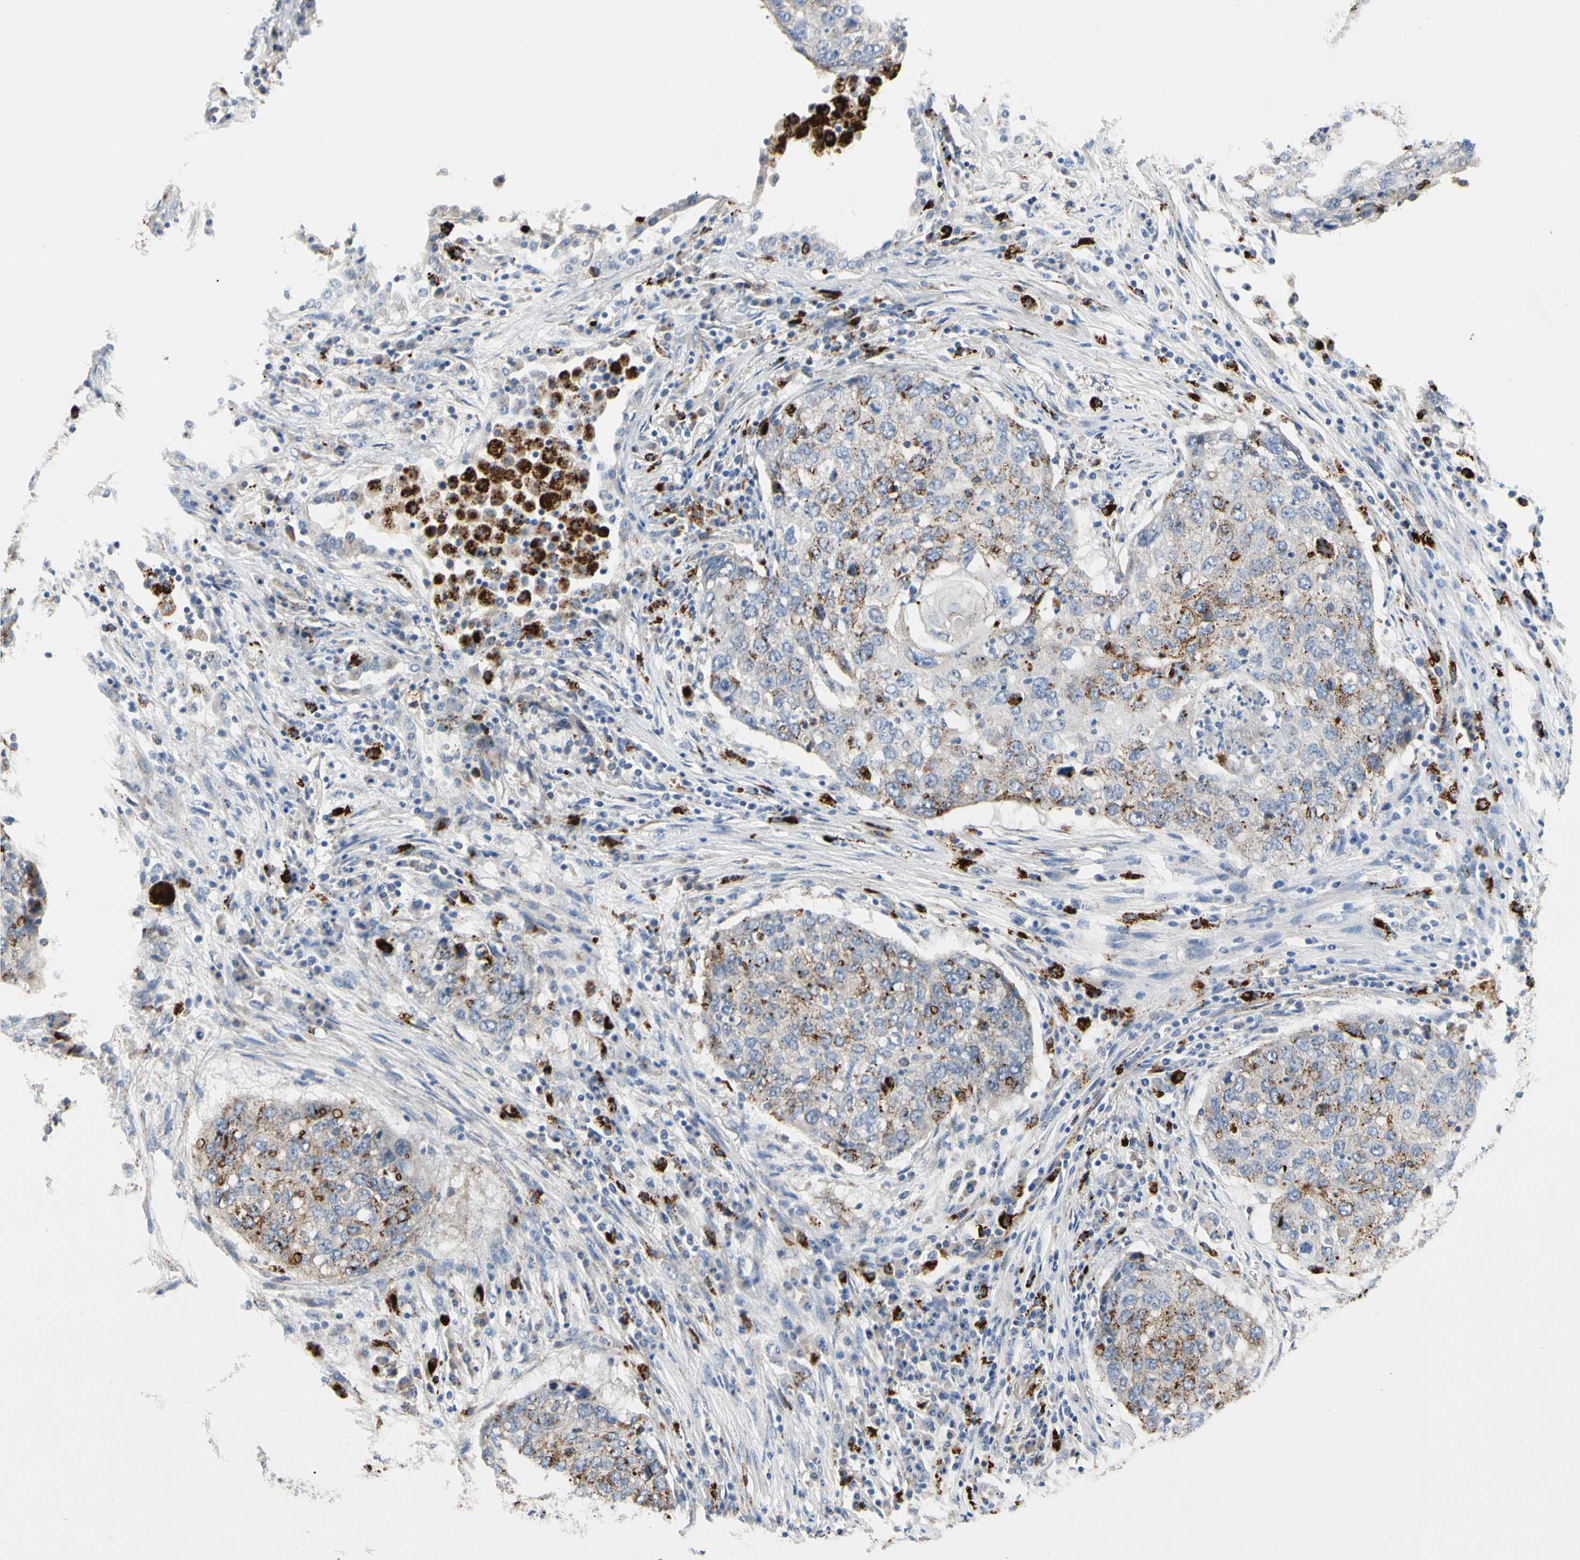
{"staining": {"intensity": "moderate", "quantity": ">75%", "location": "cytoplasmic/membranous"}, "tissue": "lung cancer", "cell_type": "Tumor cells", "image_type": "cancer", "snomed": [{"axis": "morphology", "description": "Squamous cell carcinoma, NOS"}, {"axis": "topography", "description": "Lung"}], "caption": "A brown stain highlights moderate cytoplasmic/membranous positivity of a protein in human lung cancer tumor cells.", "gene": "RETSAT", "patient": {"sex": "female", "age": 63}}